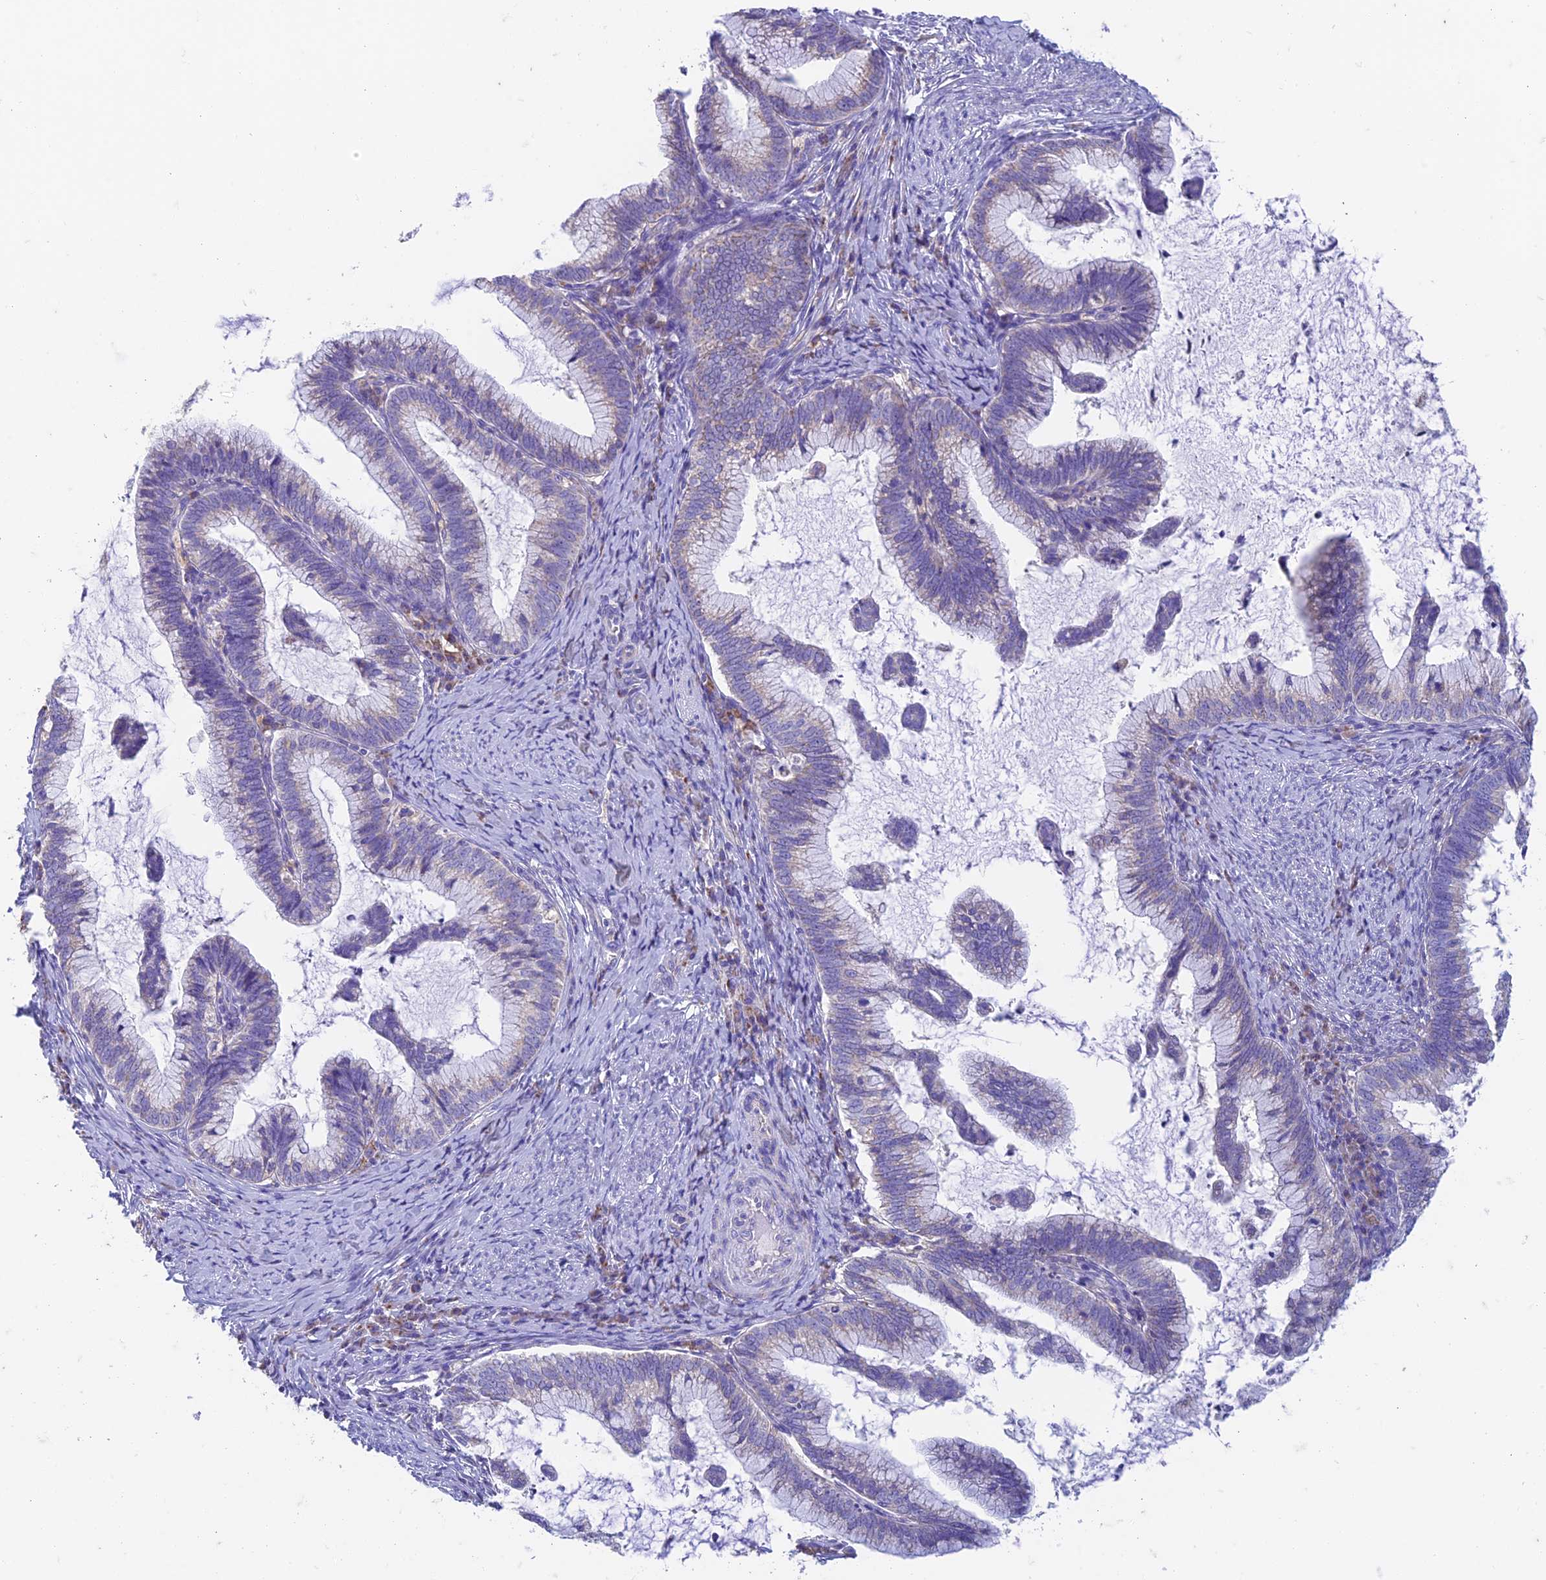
{"staining": {"intensity": "weak", "quantity": "<25%", "location": "cytoplasmic/membranous"}, "tissue": "cervical cancer", "cell_type": "Tumor cells", "image_type": "cancer", "snomed": [{"axis": "morphology", "description": "Adenocarcinoma, NOS"}, {"axis": "topography", "description": "Cervix"}], "caption": "There is no significant expression in tumor cells of cervical cancer (adenocarcinoma).", "gene": "ZNF181", "patient": {"sex": "female", "age": 36}}